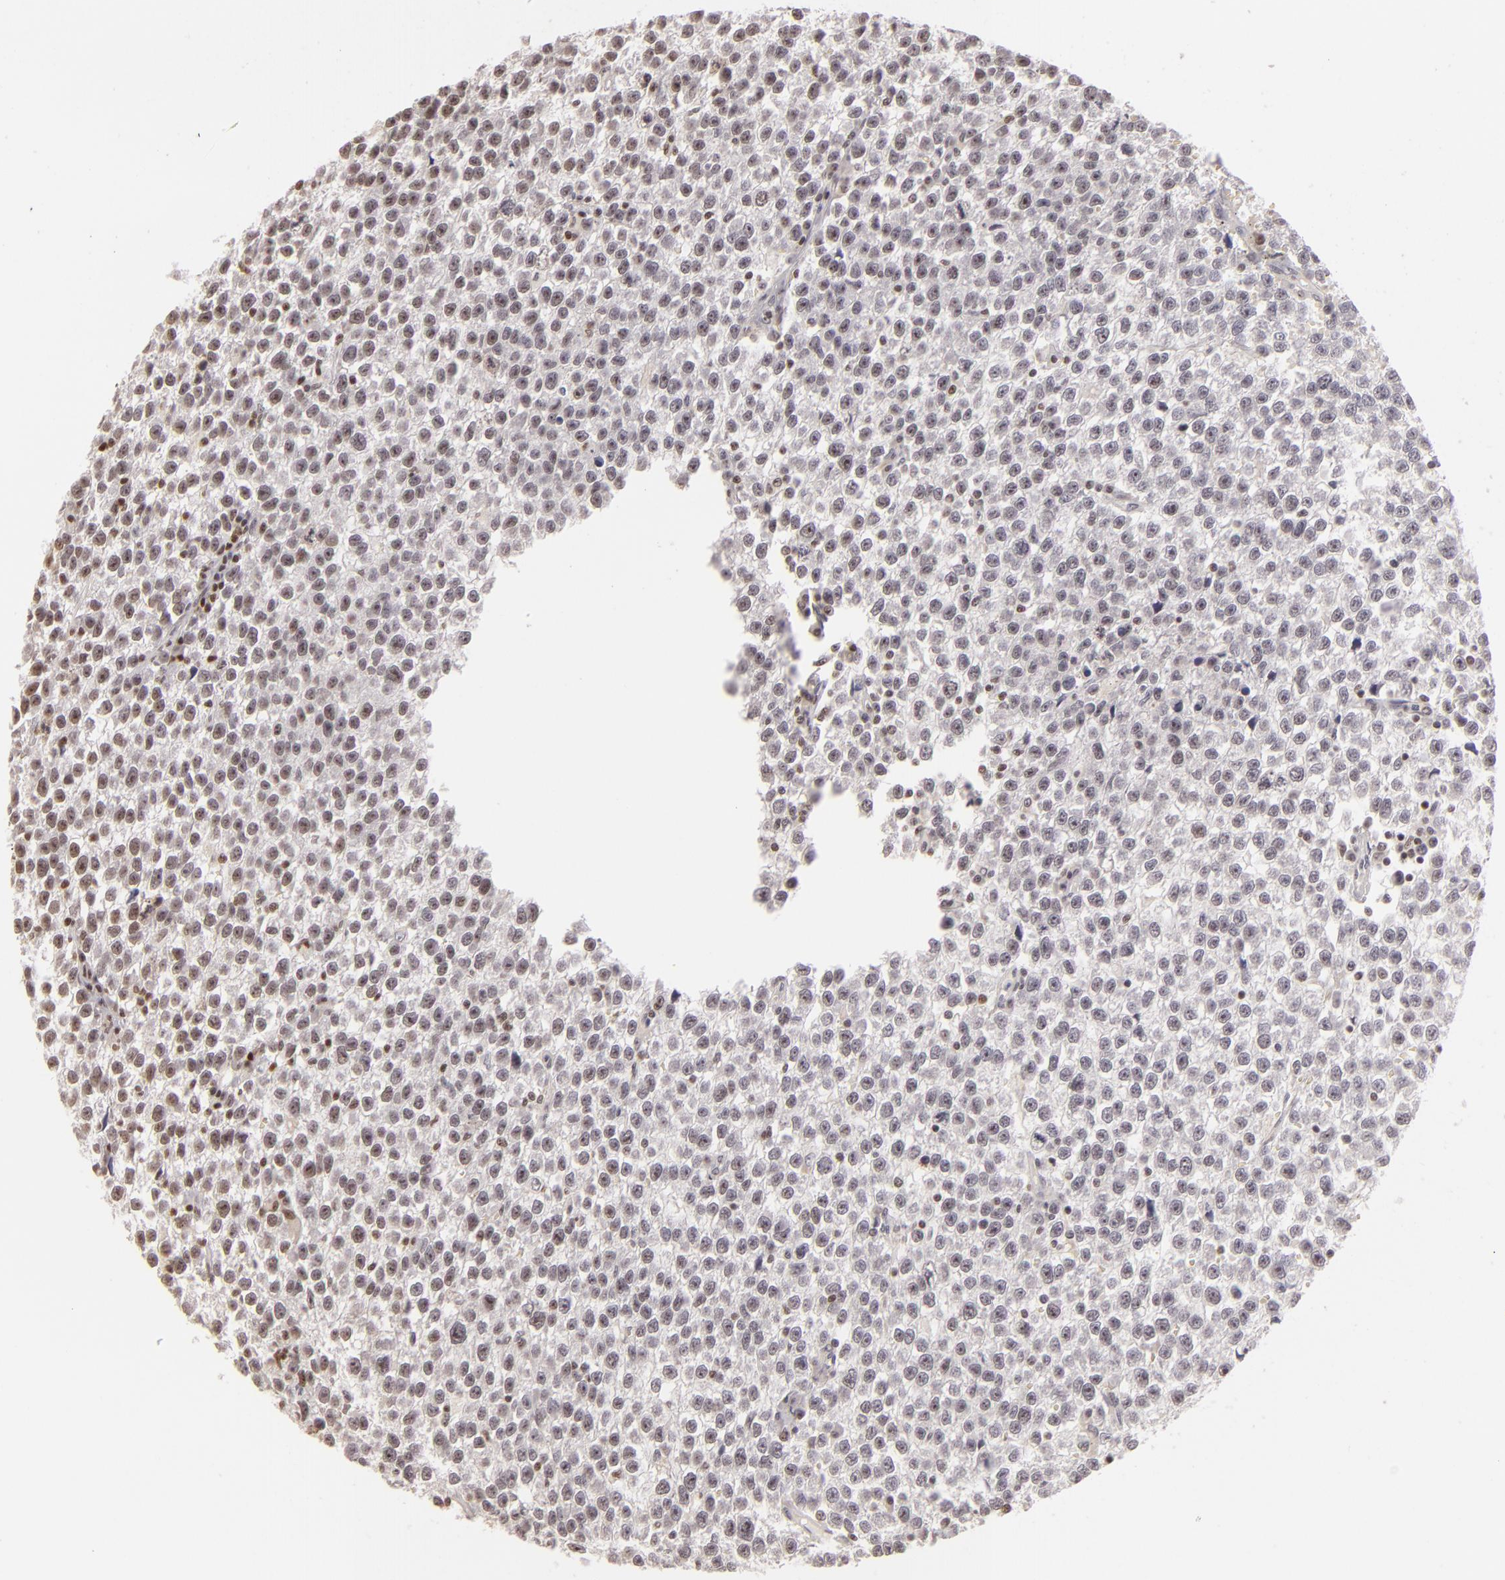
{"staining": {"intensity": "weak", "quantity": "<25%", "location": "nuclear"}, "tissue": "testis cancer", "cell_type": "Tumor cells", "image_type": "cancer", "snomed": [{"axis": "morphology", "description": "Seminoma, NOS"}, {"axis": "topography", "description": "Testis"}], "caption": "The immunohistochemistry (IHC) photomicrograph has no significant positivity in tumor cells of testis cancer (seminoma) tissue.", "gene": "DAXX", "patient": {"sex": "male", "age": 35}}